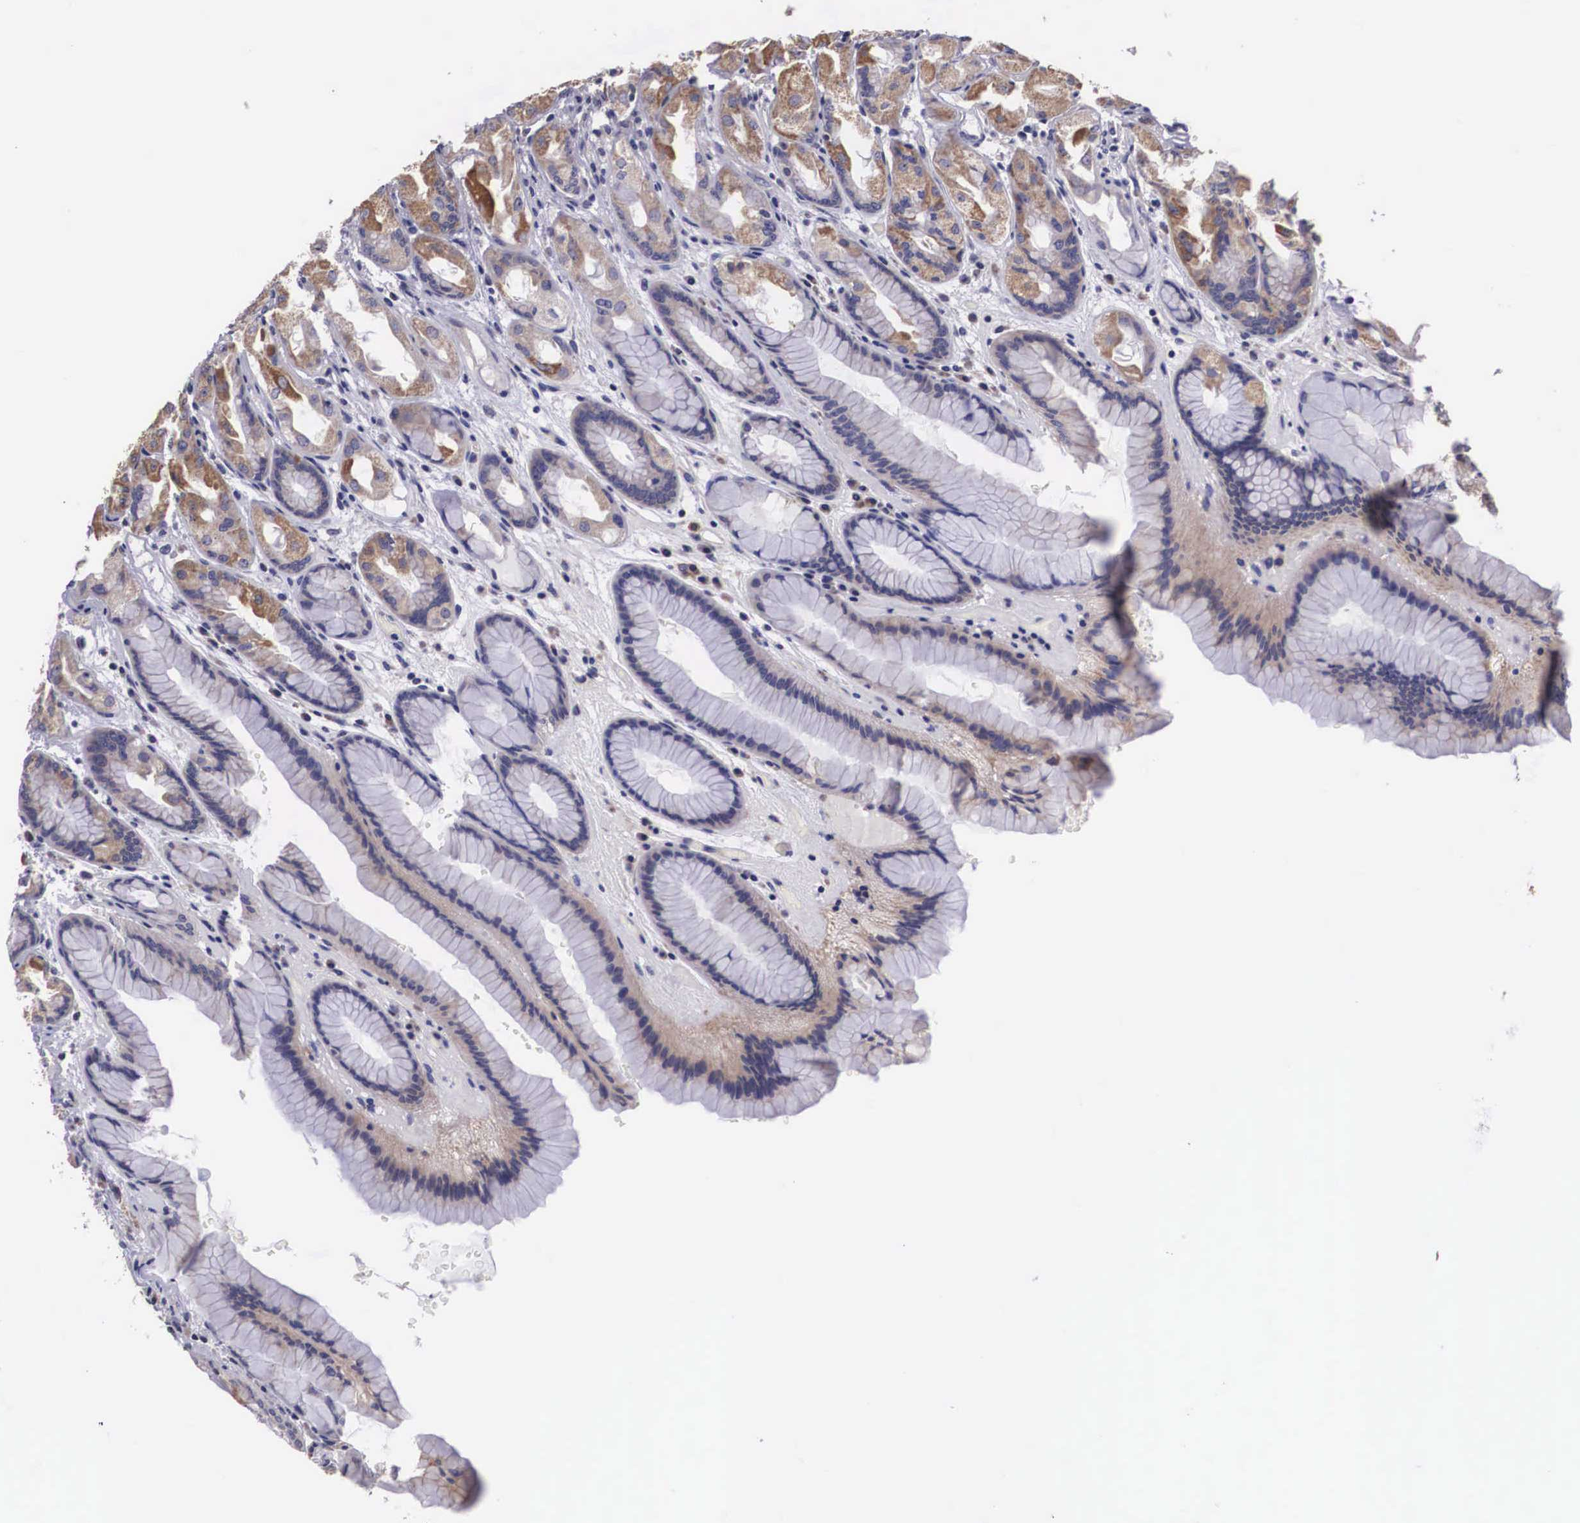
{"staining": {"intensity": "weak", "quantity": "25%-75%", "location": "cytoplasmic/membranous"}, "tissue": "stomach", "cell_type": "Glandular cells", "image_type": "normal", "snomed": [{"axis": "morphology", "description": "Normal tissue, NOS"}, {"axis": "topography", "description": "Stomach, upper"}], "caption": "IHC staining of normal stomach, which displays low levels of weak cytoplasmic/membranous expression in about 25%-75% of glandular cells indicating weak cytoplasmic/membranous protein expression. The staining was performed using DAB (3,3'-diaminobenzidine) (brown) for protein detection and nuclei were counterstained in hematoxylin (blue).", "gene": "ARG2", "patient": {"sex": "female", "age": 75}}